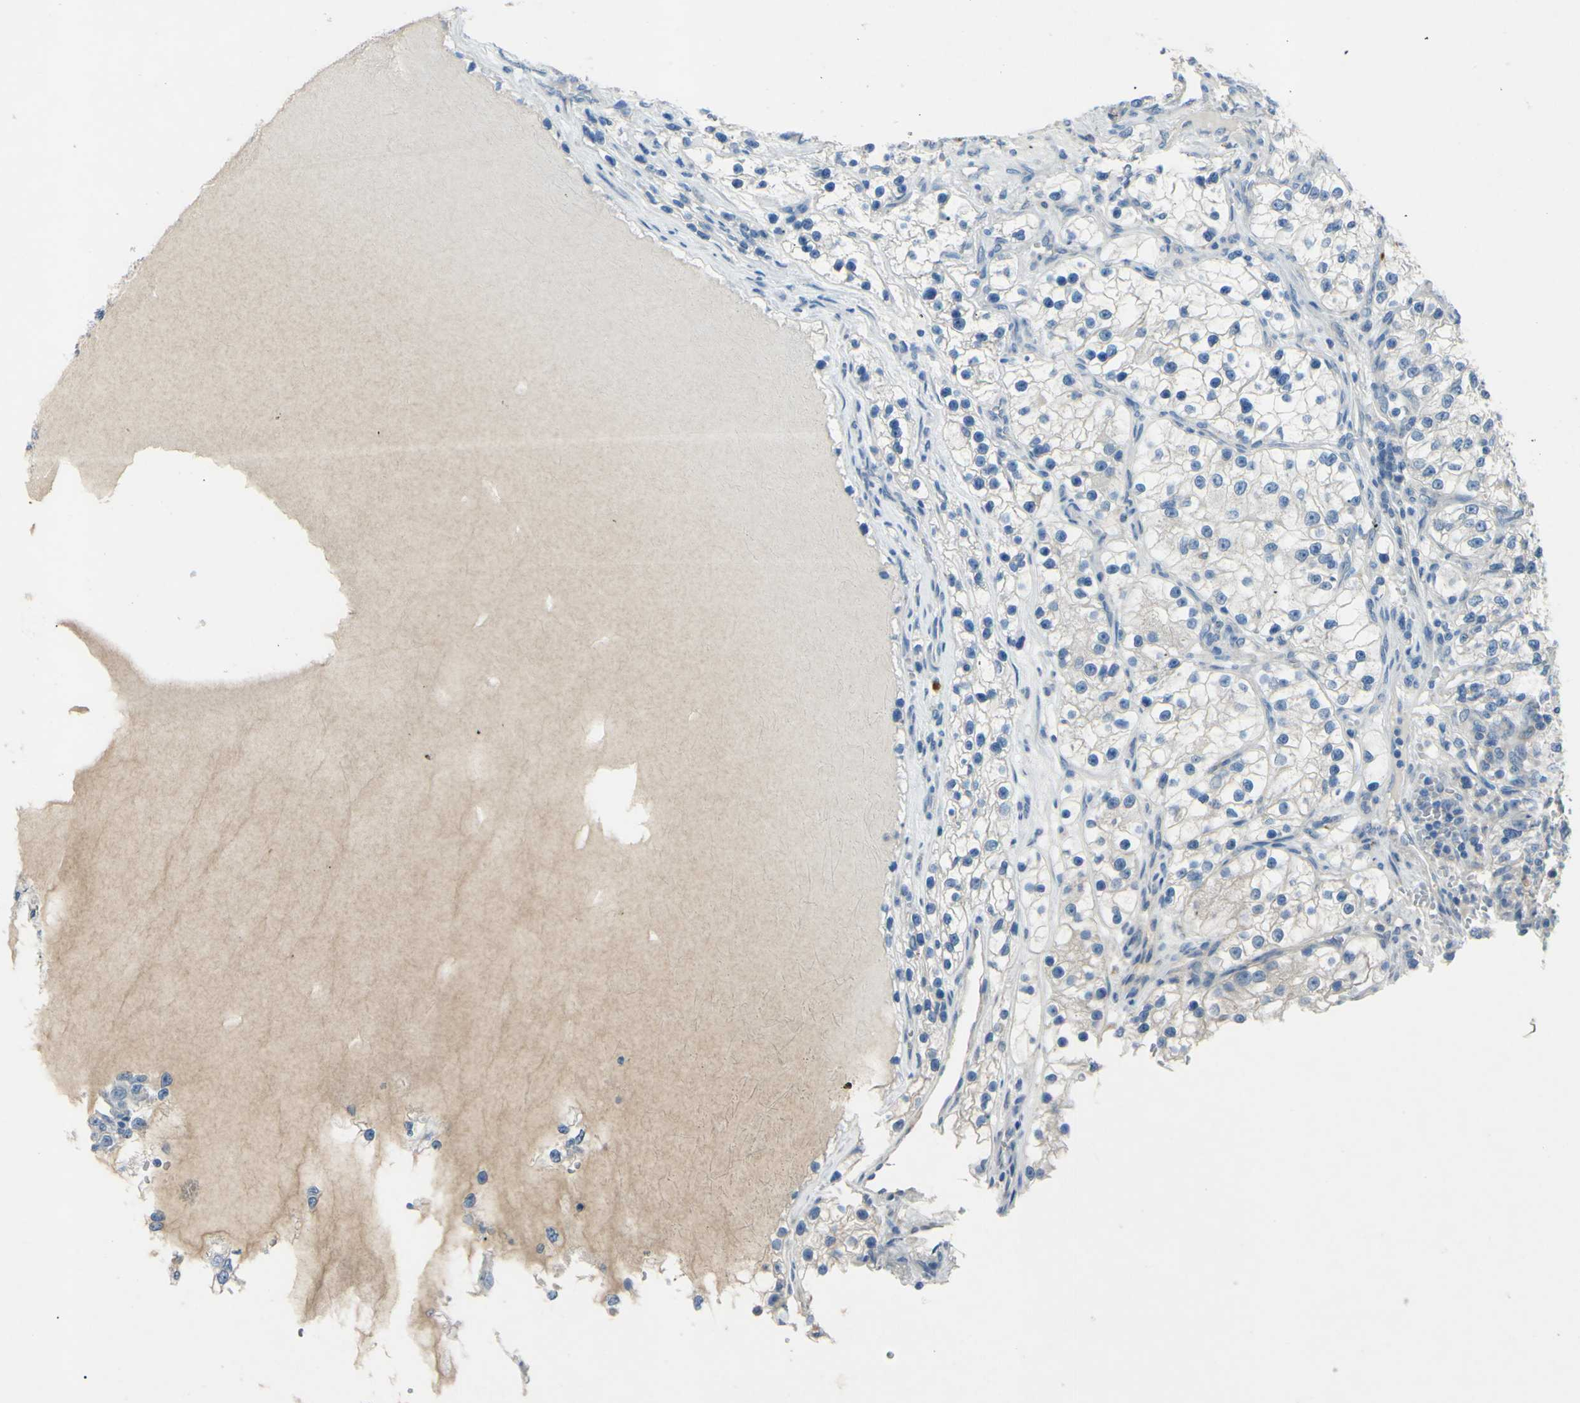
{"staining": {"intensity": "negative", "quantity": "none", "location": "none"}, "tissue": "renal cancer", "cell_type": "Tumor cells", "image_type": "cancer", "snomed": [{"axis": "morphology", "description": "Adenocarcinoma, NOS"}, {"axis": "topography", "description": "Kidney"}], "caption": "Immunohistochemical staining of renal cancer (adenocarcinoma) displays no significant positivity in tumor cells.", "gene": "CDH10", "patient": {"sex": "female", "age": 57}}